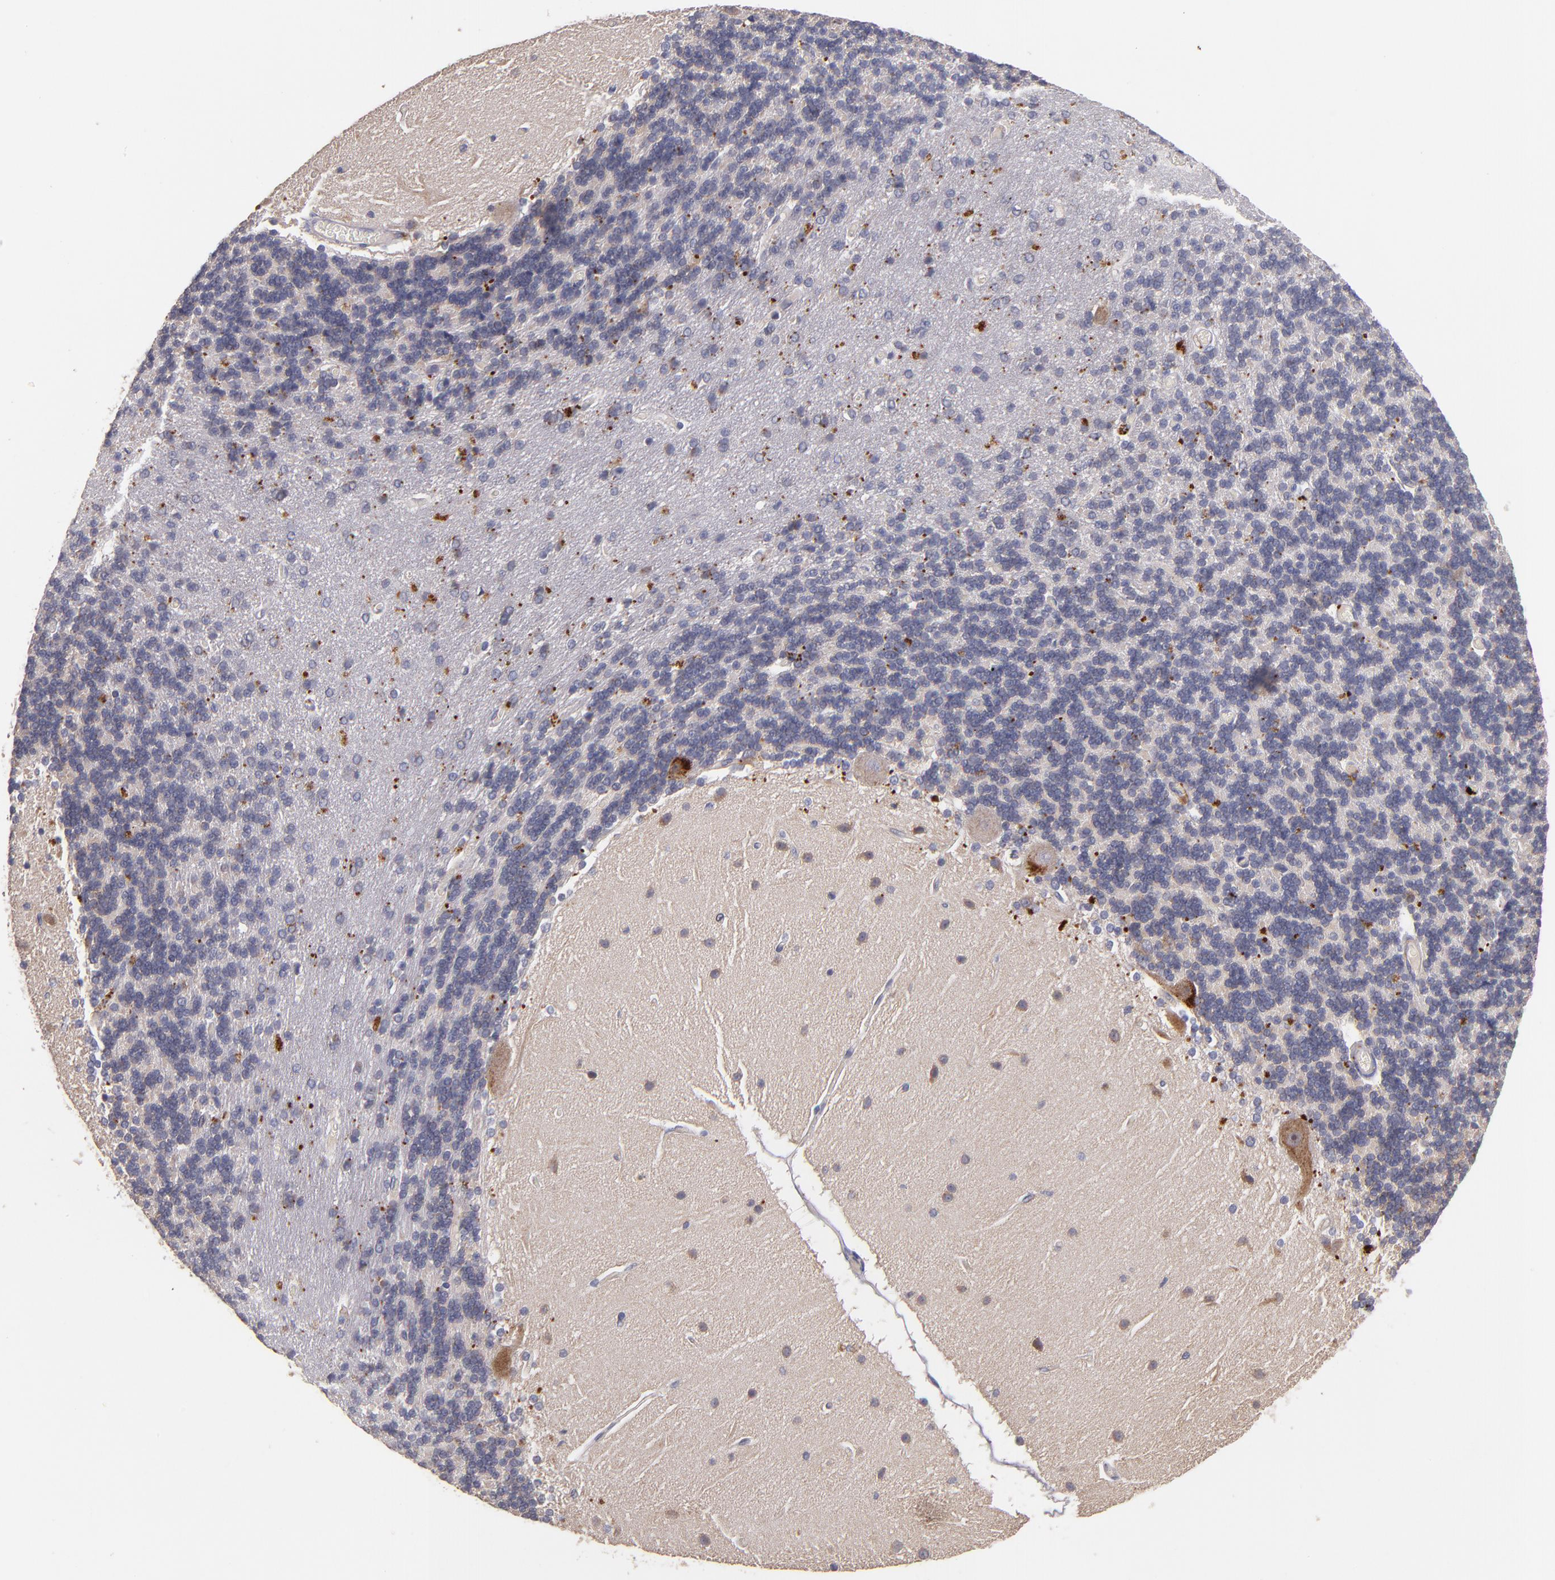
{"staining": {"intensity": "negative", "quantity": "none", "location": "none"}, "tissue": "cerebellum", "cell_type": "Cells in granular layer", "image_type": "normal", "snomed": [{"axis": "morphology", "description": "Normal tissue, NOS"}, {"axis": "topography", "description": "Cerebellum"}], "caption": "Micrograph shows no significant protein staining in cells in granular layer of unremarkable cerebellum.", "gene": "MAGEE1", "patient": {"sex": "female", "age": 54}}